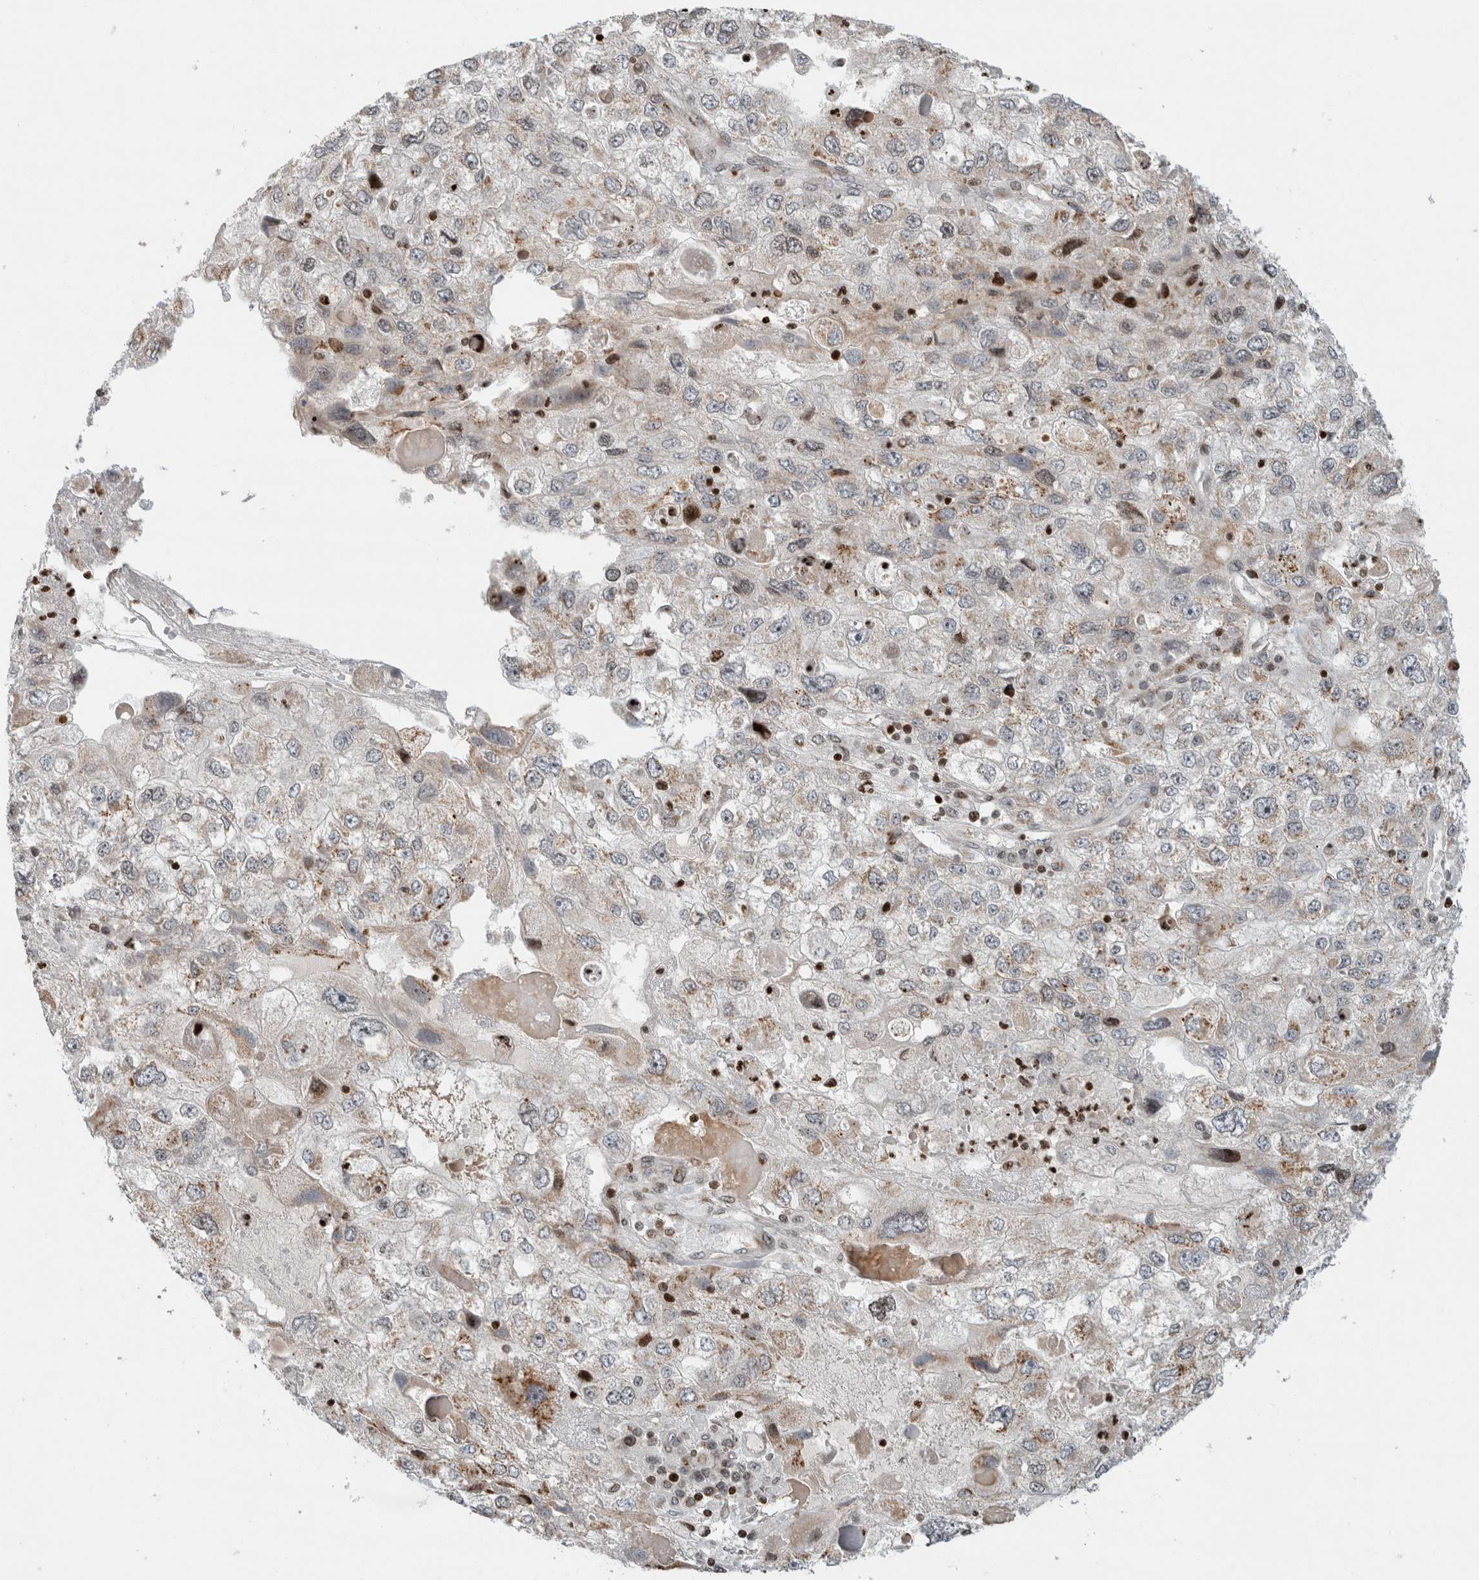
{"staining": {"intensity": "negative", "quantity": "none", "location": "none"}, "tissue": "endometrial cancer", "cell_type": "Tumor cells", "image_type": "cancer", "snomed": [{"axis": "morphology", "description": "Adenocarcinoma, NOS"}, {"axis": "topography", "description": "Endometrium"}], "caption": "Micrograph shows no protein expression in tumor cells of adenocarcinoma (endometrial) tissue. (Immunohistochemistry, brightfield microscopy, high magnification).", "gene": "GINS4", "patient": {"sex": "female", "age": 49}}